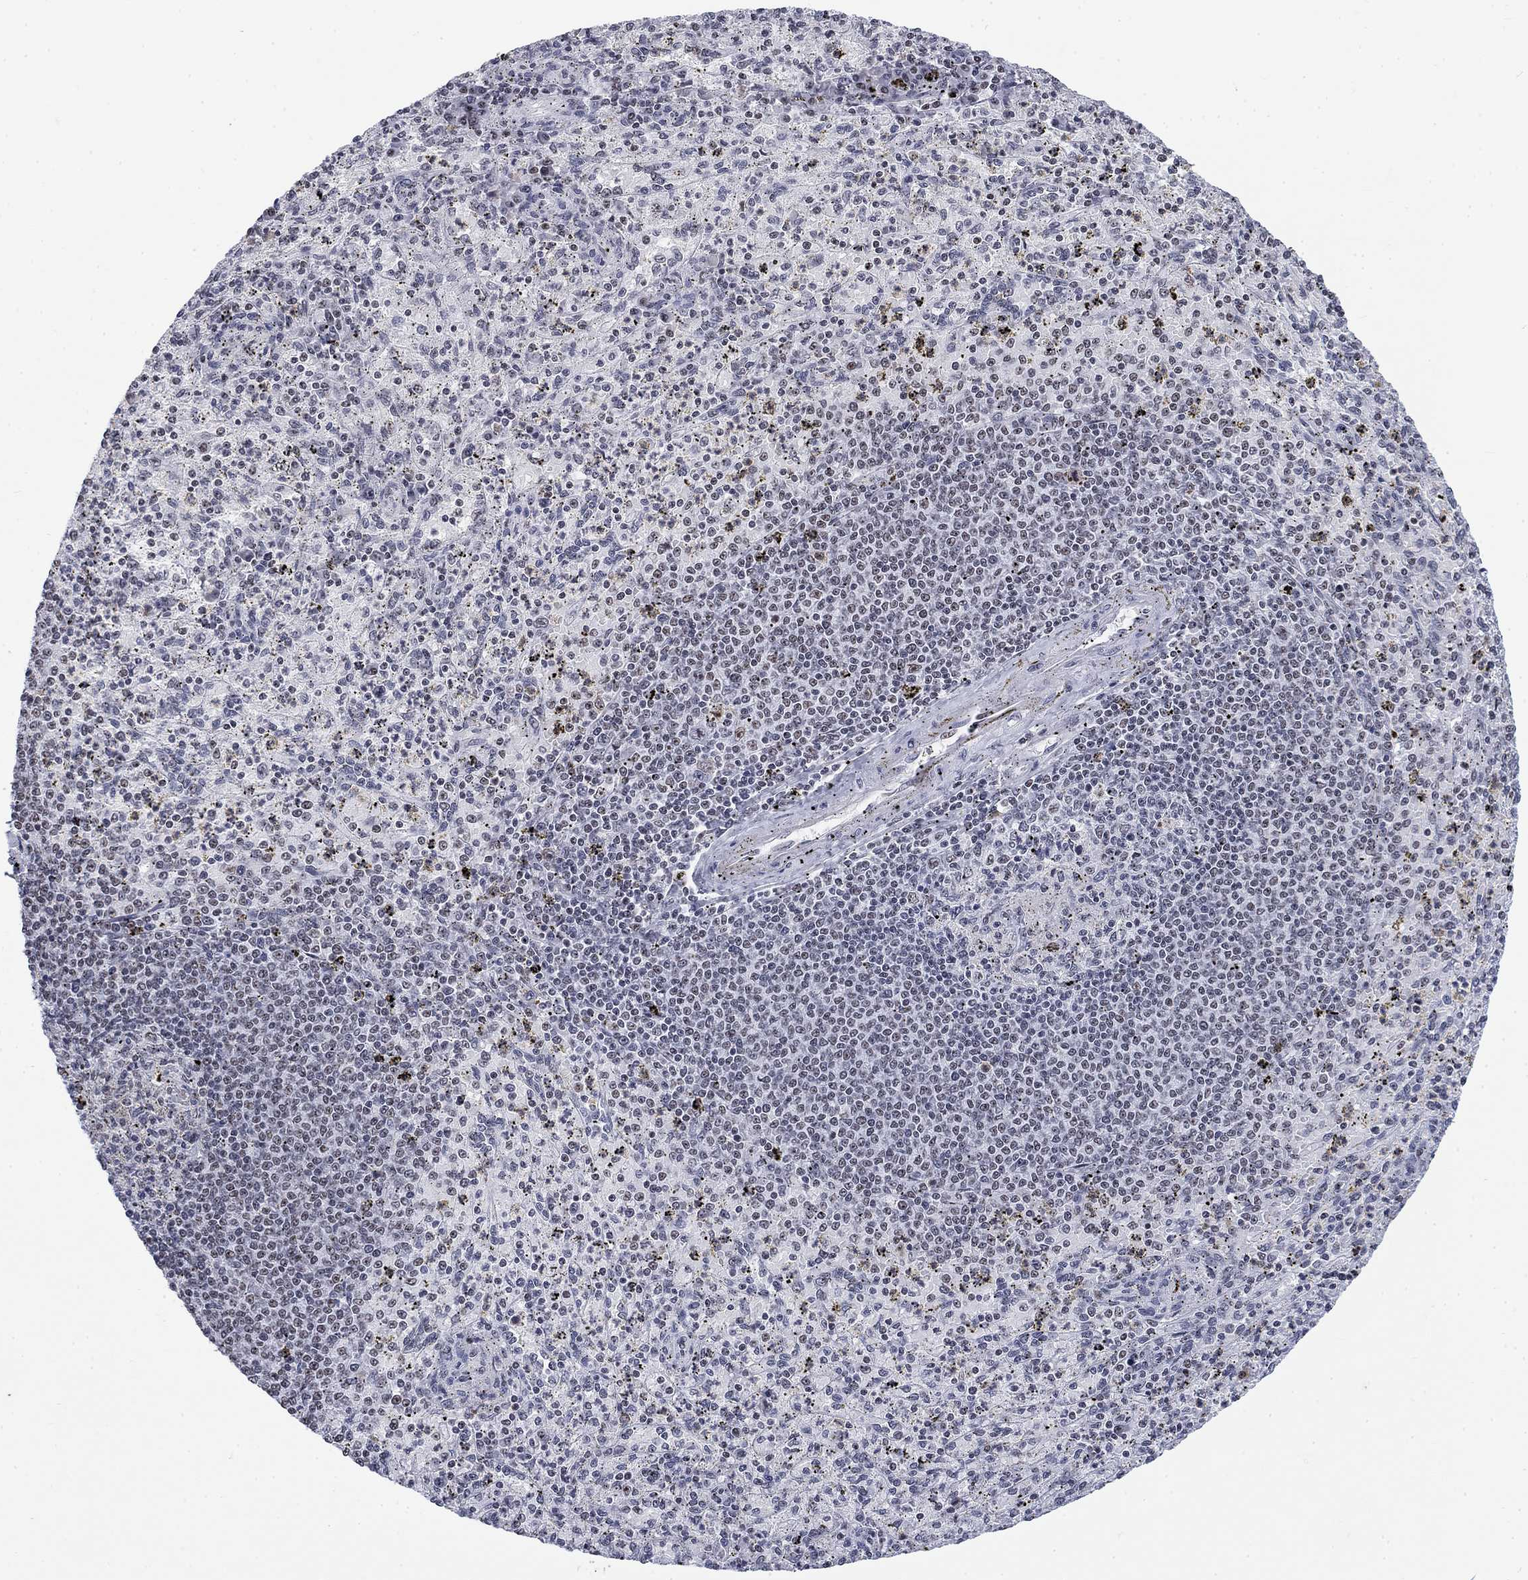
{"staining": {"intensity": "negative", "quantity": "none", "location": "none"}, "tissue": "spleen", "cell_type": "Cells in red pulp", "image_type": "normal", "snomed": [{"axis": "morphology", "description": "Normal tissue, NOS"}, {"axis": "topography", "description": "Spleen"}], "caption": "IHC histopathology image of benign spleen: spleen stained with DAB shows no significant protein expression in cells in red pulp.", "gene": "CSRNP3", "patient": {"sex": "male", "age": 60}}